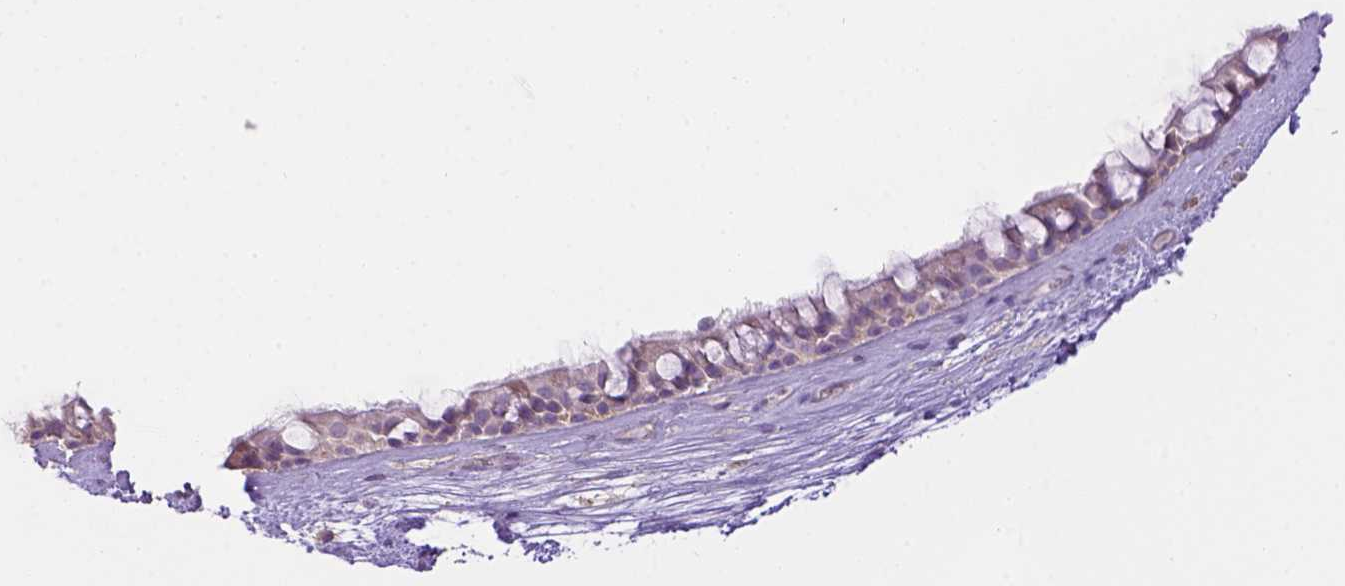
{"staining": {"intensity": "weak", "quantity": "<25%", "location": "cytoplasmic/membranous"}, "tissue": "nasopharynx", "cell_type": "Respiratory epithelial cells", "image_type": "normal", "snomed": [{"axis": "morphology", "description": "Normal tissue, NOS"}, {"axis": "topography", "description": "Nasopharynx"}], "caption": "This is a photomicrograph of immunohistochemistry staining of benign nasopharynx, which shows no positivity in respiratory epithelial cells.", "gene": "CD40", "patient": {"sex": "male", "age": 68}}